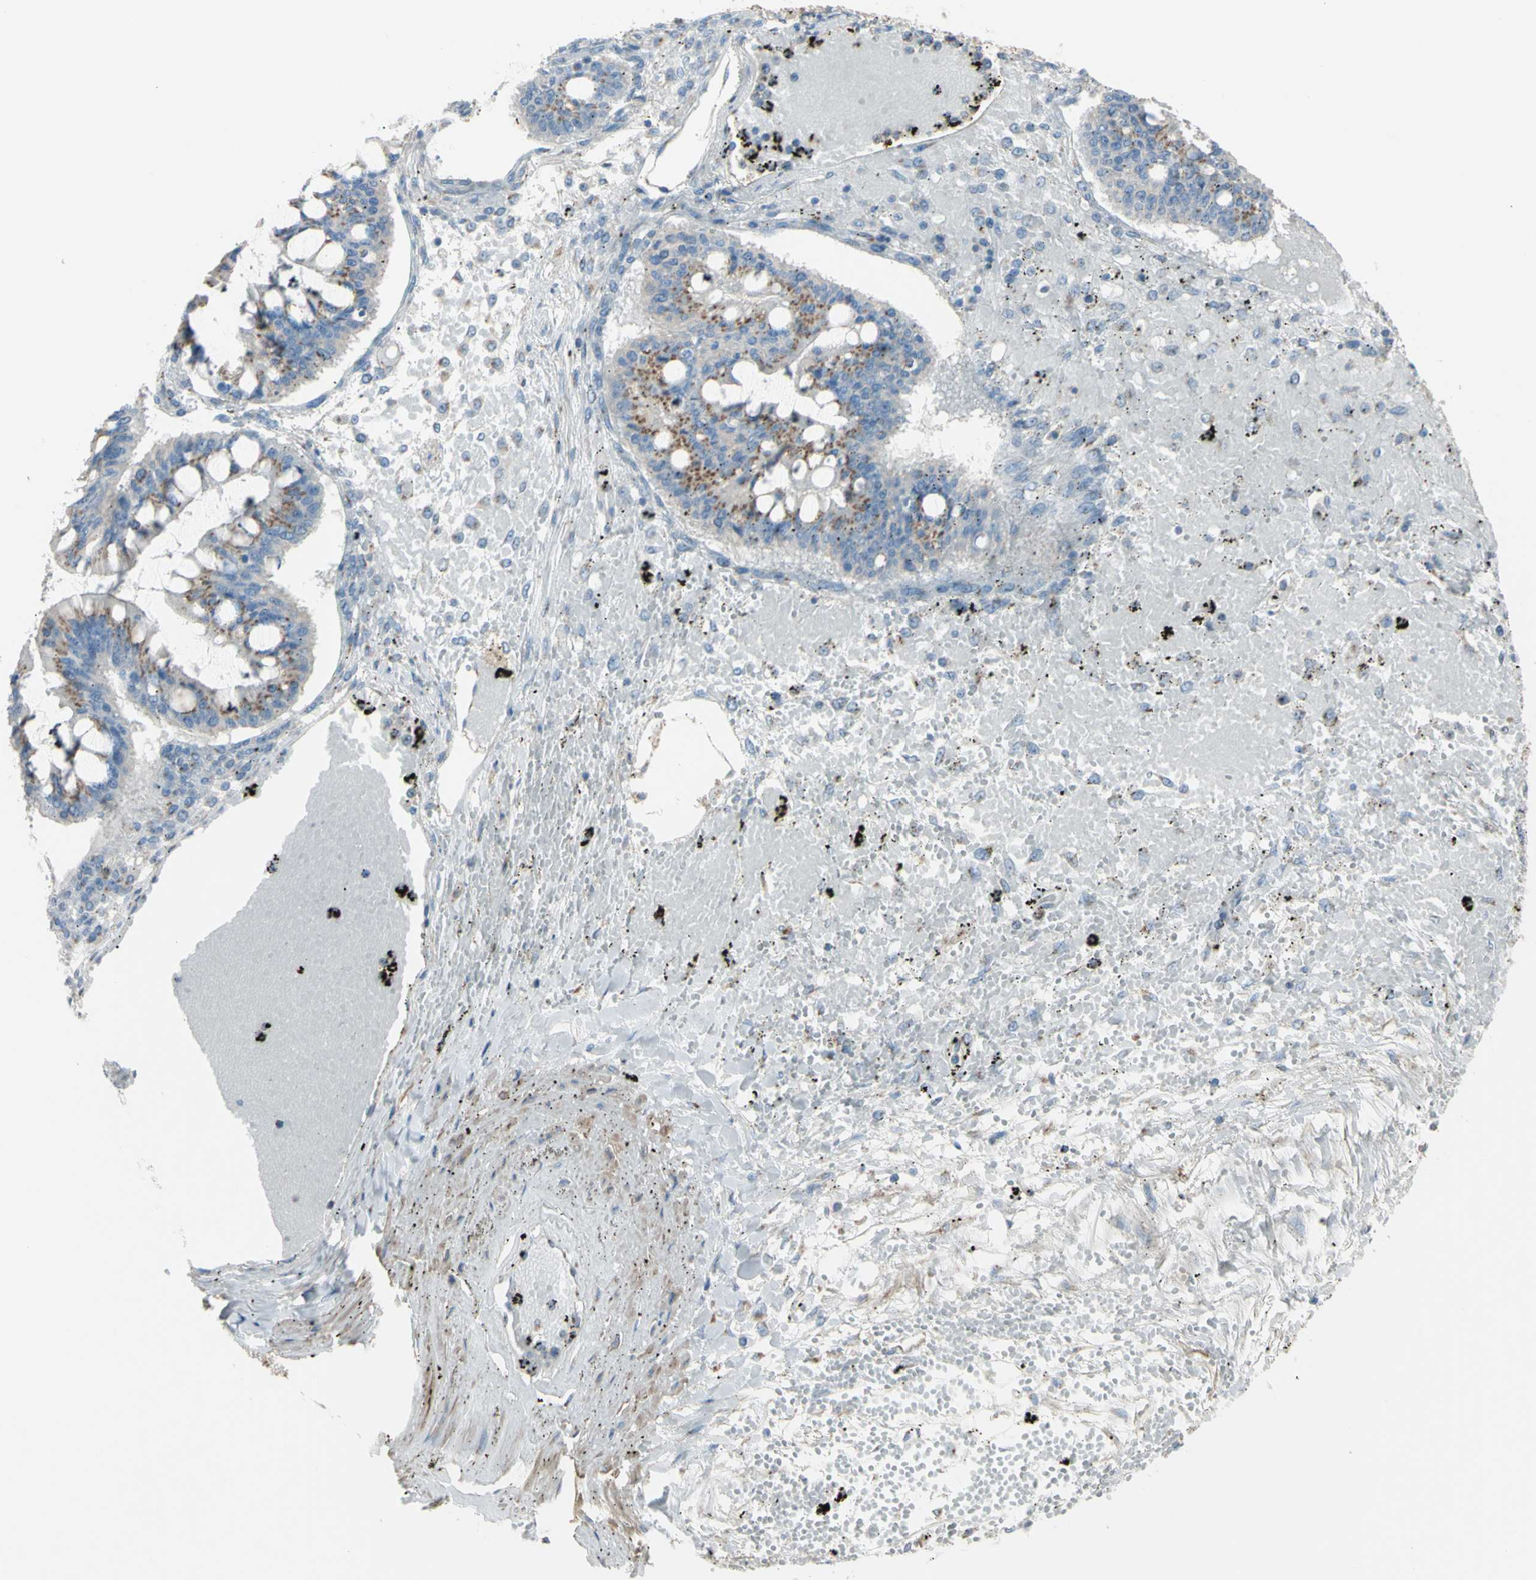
{"staining": {"intensity": "moderate", "quantity": ">75%", "location": "cytoplasmic/membranous"}, "tissue": "ovarian cancer", "cell_type": "Tumor cells", "image_type": "cancer", "snomed": [{"axis": "morphology", "description": "Cystadenocarcinoma, mucinous, NOS"}, {"axis": "topography", "description": "Ovary"}], "caption": "Immunohistochemical staining of ovarian mucinous cystadenocarcinoma displays medium levels of moderate cytoplasmic/membranous protein positivity in approximately >75% of tumor cells. (Stains: DAB (3,3'-diaminobenzidine) in brown, nuclei in blue, Microscopy: brightfield microscopy at high magnification).", "gene": "B4GALT3", "patient": {"sex": "female", "age": 73}}